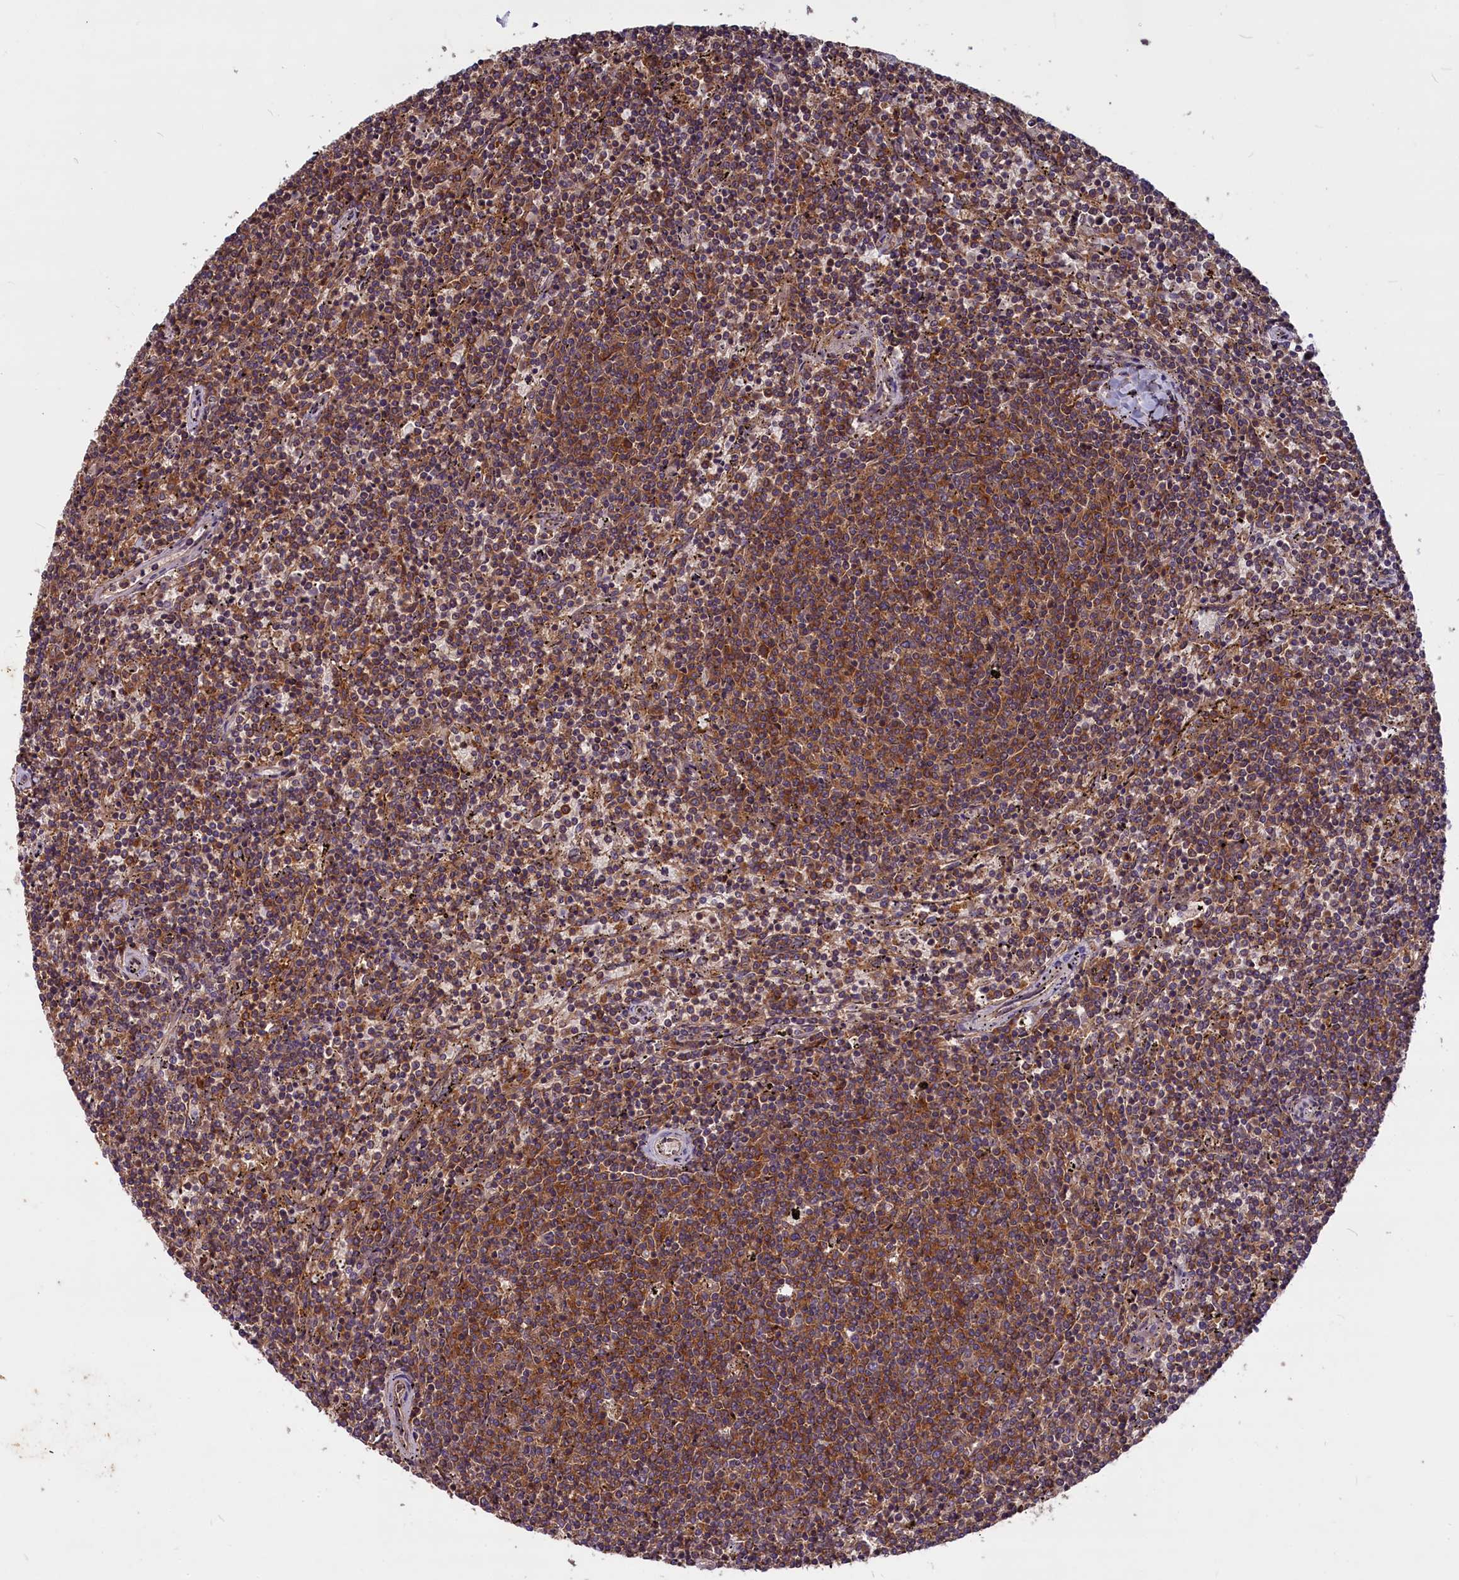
{"staining": {"intensity": "moderate", "quantity": "25%-75%", "location": "cytoplasmic/membranous"}, "tissue": "lymphoma", "cell_type": "Tumor cells", "image_type": "cancer", "snomed": [{"axis": "morphology", "description": "Malignant lymphoma, non-Hodgkin's type, Low grade"}, {"axis": "topography", "description": "Spleen"}], "caption": "The photomicrograph displays immunohistochemical staining of low-grade malignant lymphoma, non-Hodgkin's type. There is moderate cytoplasmic/membranous expression is appreciated in about 25%-75% of tumor cells.", "gene": "MYO9B", "patient": {"sex": "female", "age": 50}}